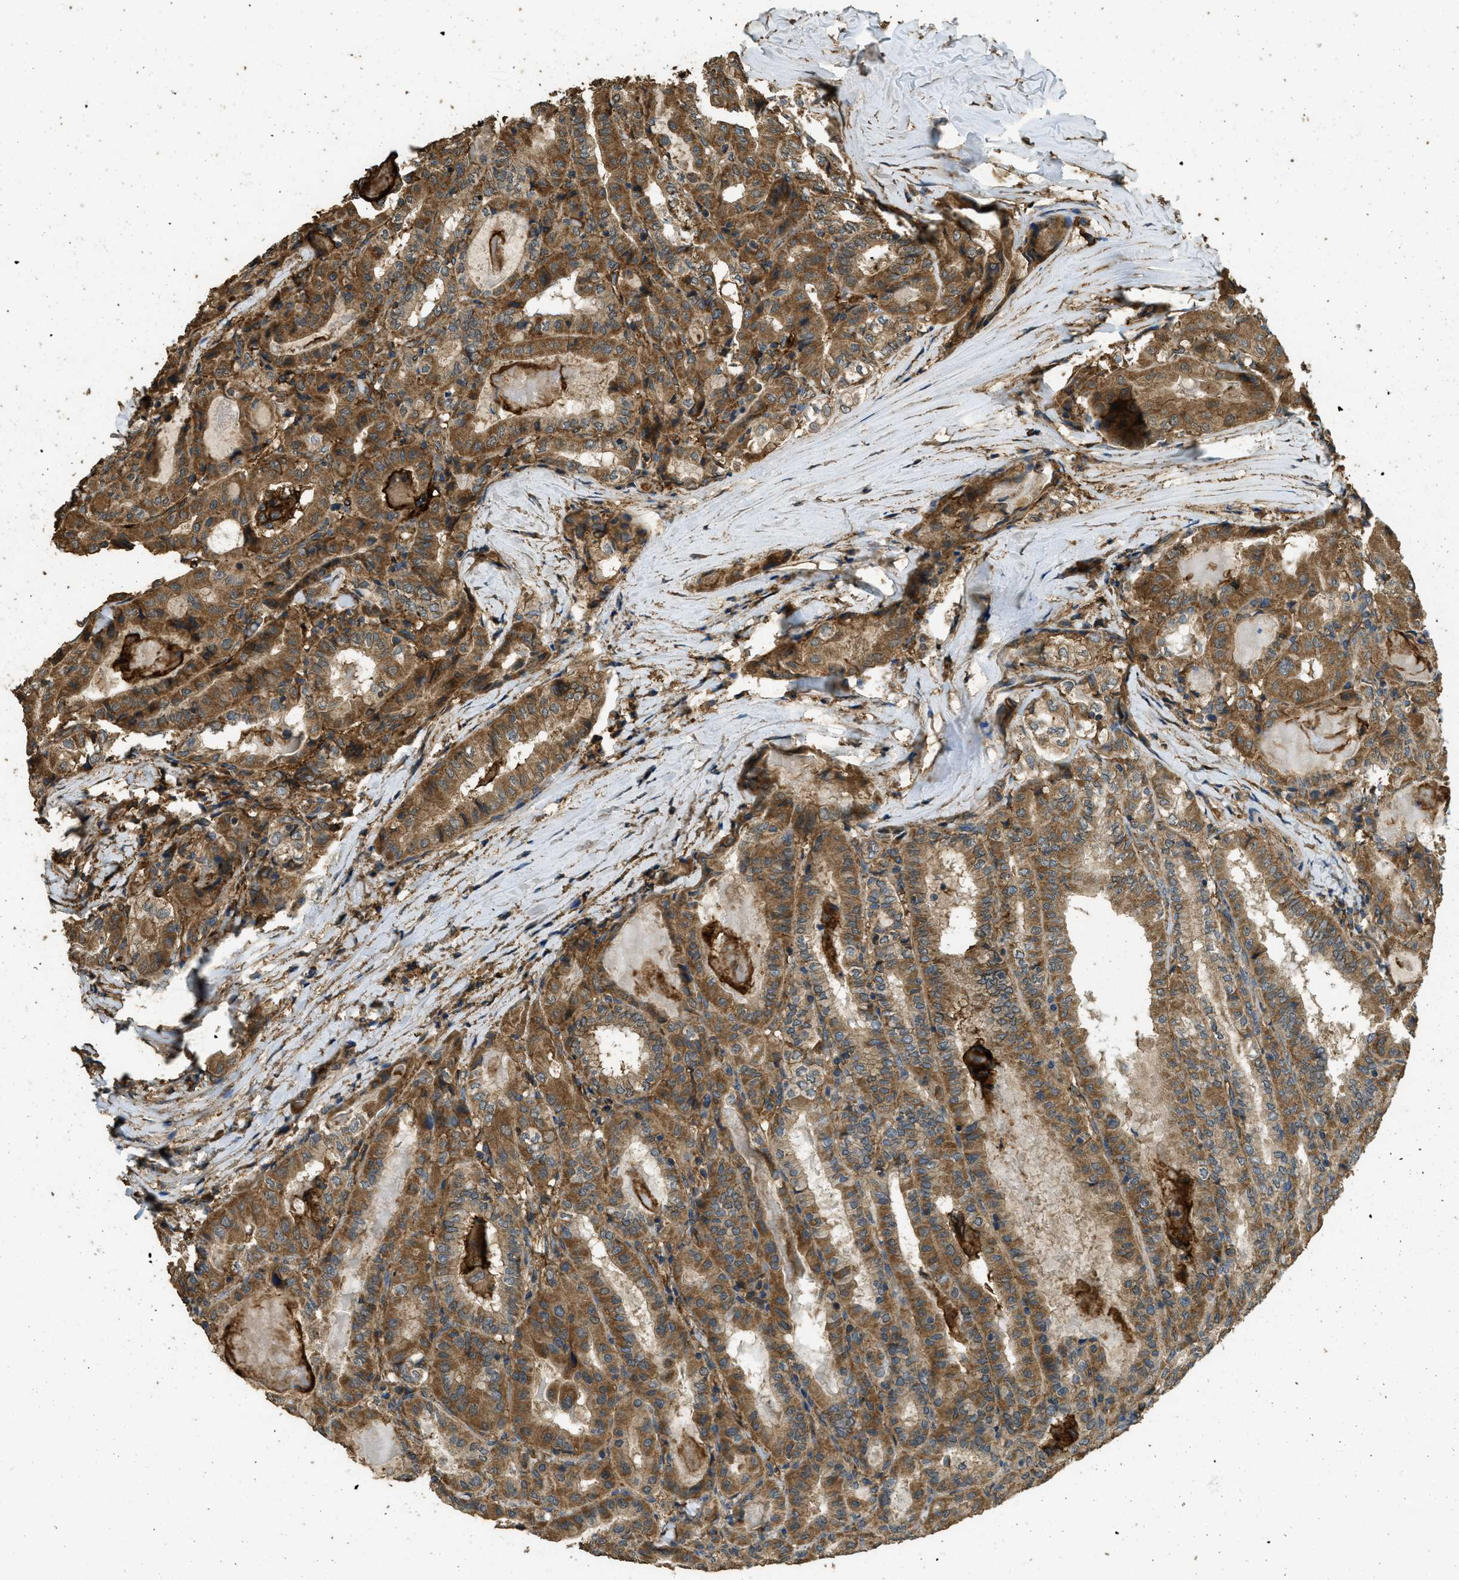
{"staining": {"intensity": "moderate", "quantity": ">75%", "location": "cytoplasmic/membranous"}, "tissue": "thyroid cancer", "cell_type": "Tumor cells", "image_type": "cancer", "snomed": [{"axis": "morphology", "description": "Papillary adenocarcinoma, NOS"}, {"axis": "topography", "description": "Thyroid gland"}], "caption": "Thyroid cancer stained for a protein (brown) displays moderate cytoplasmic/membranous positive staining in about >75% of tumor cells.", "gene": "CD276", "patient": {"sex": "female", "age": 42}}